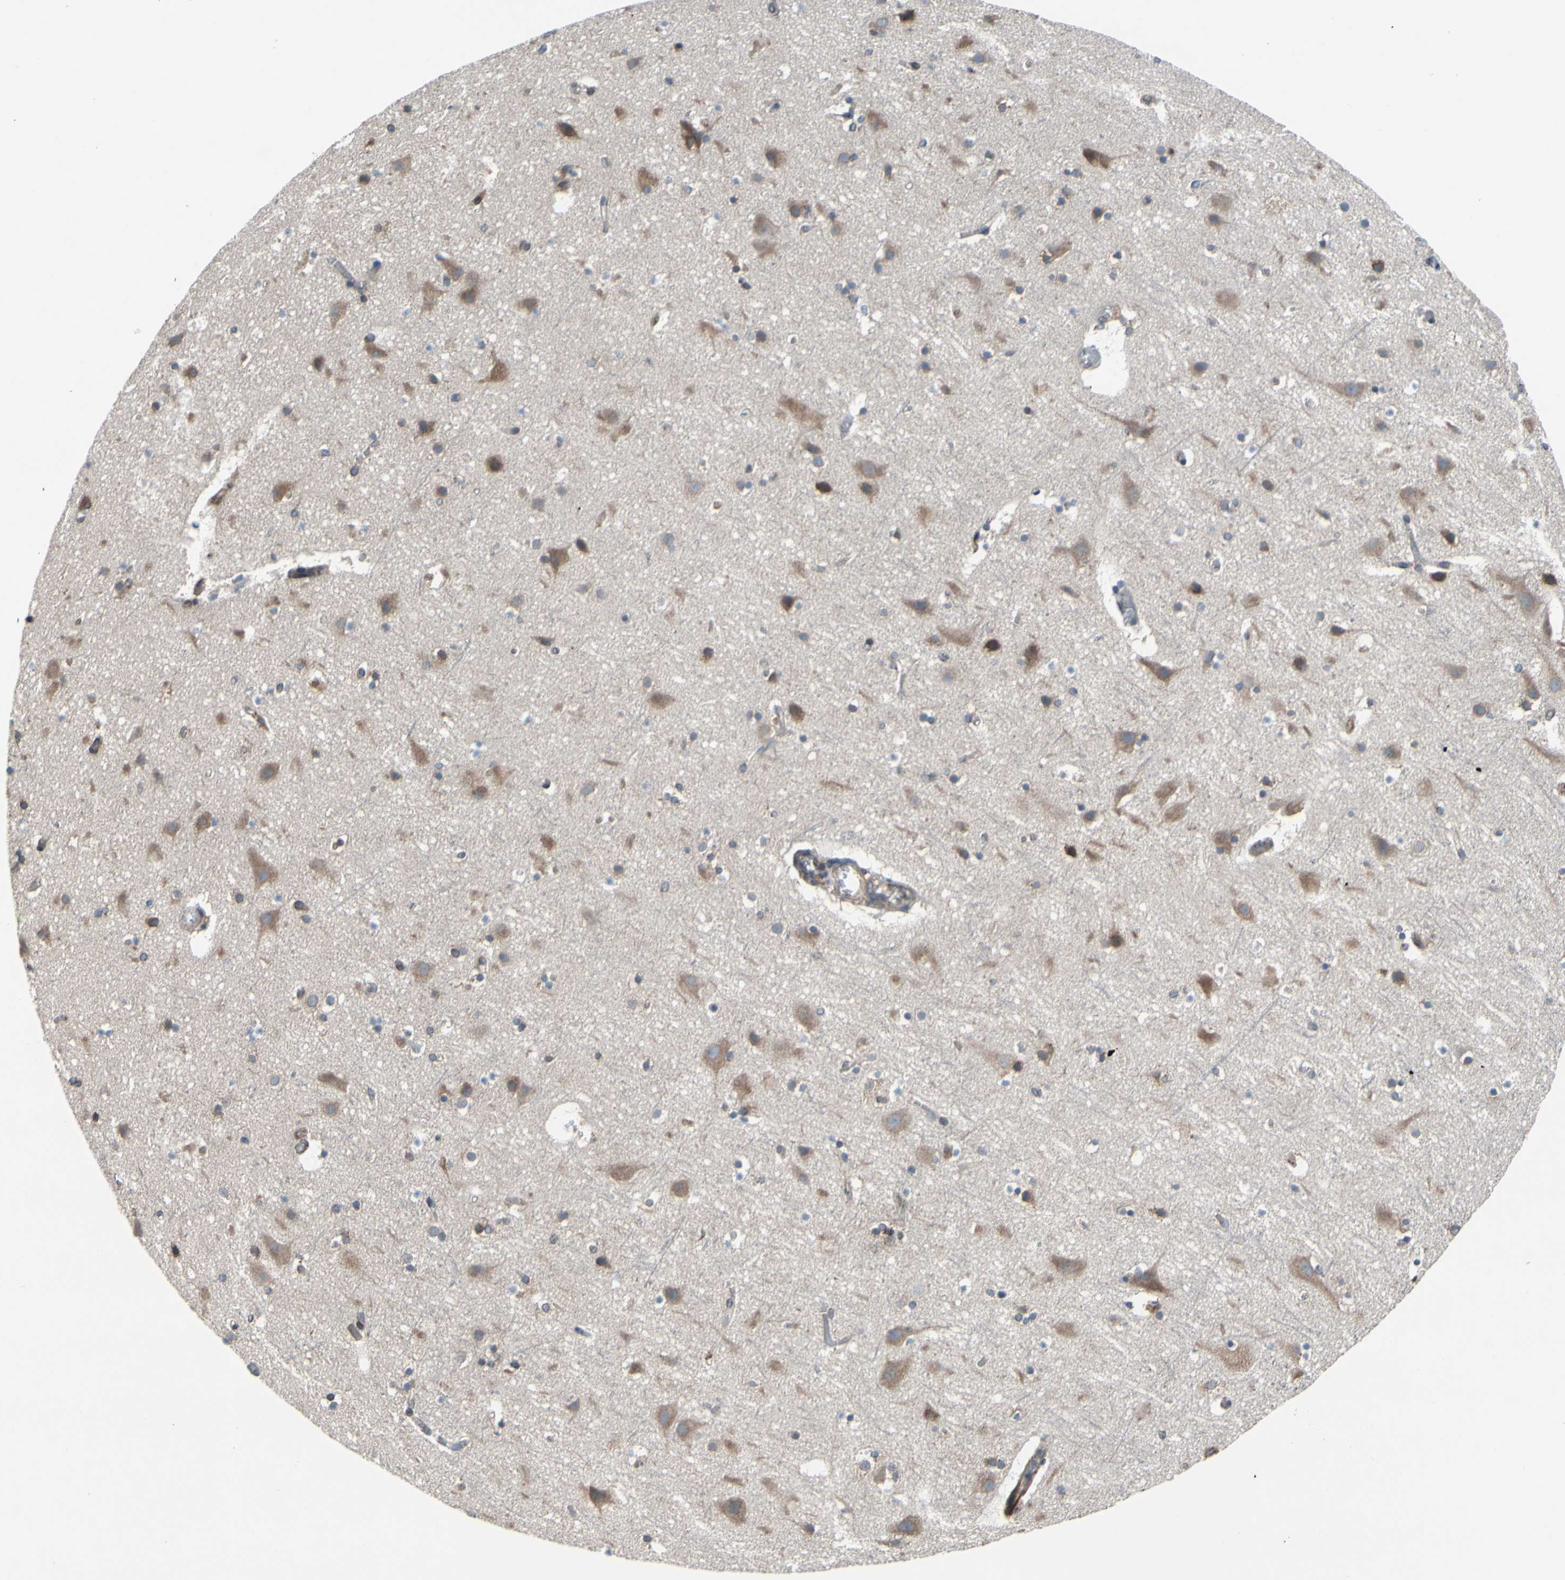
{"staining": {"intensity": "moderate", "quantity": ">75%", "location": "cytoplasmic/membranous"}, "tissue": "cerebral cortex", "cell_type": "Endothelial cells", "image_type": "normal", "snomed": [{"axis": "morphology", "description": "Normal tissue, NOS"}, {"axis": "topography", "description": "Cerebral cortex"}], "caption": "Protein staining by IHC exhibits moderate cytoplasmic/membranous expression in approximately >75% of endothelial cells in normal cerebral cortex. The protein of interest is shown in brown color, while the nuclei are stained blue.", "gene": "CLCC1", "patient": {"sex": "male", "age": 45}}